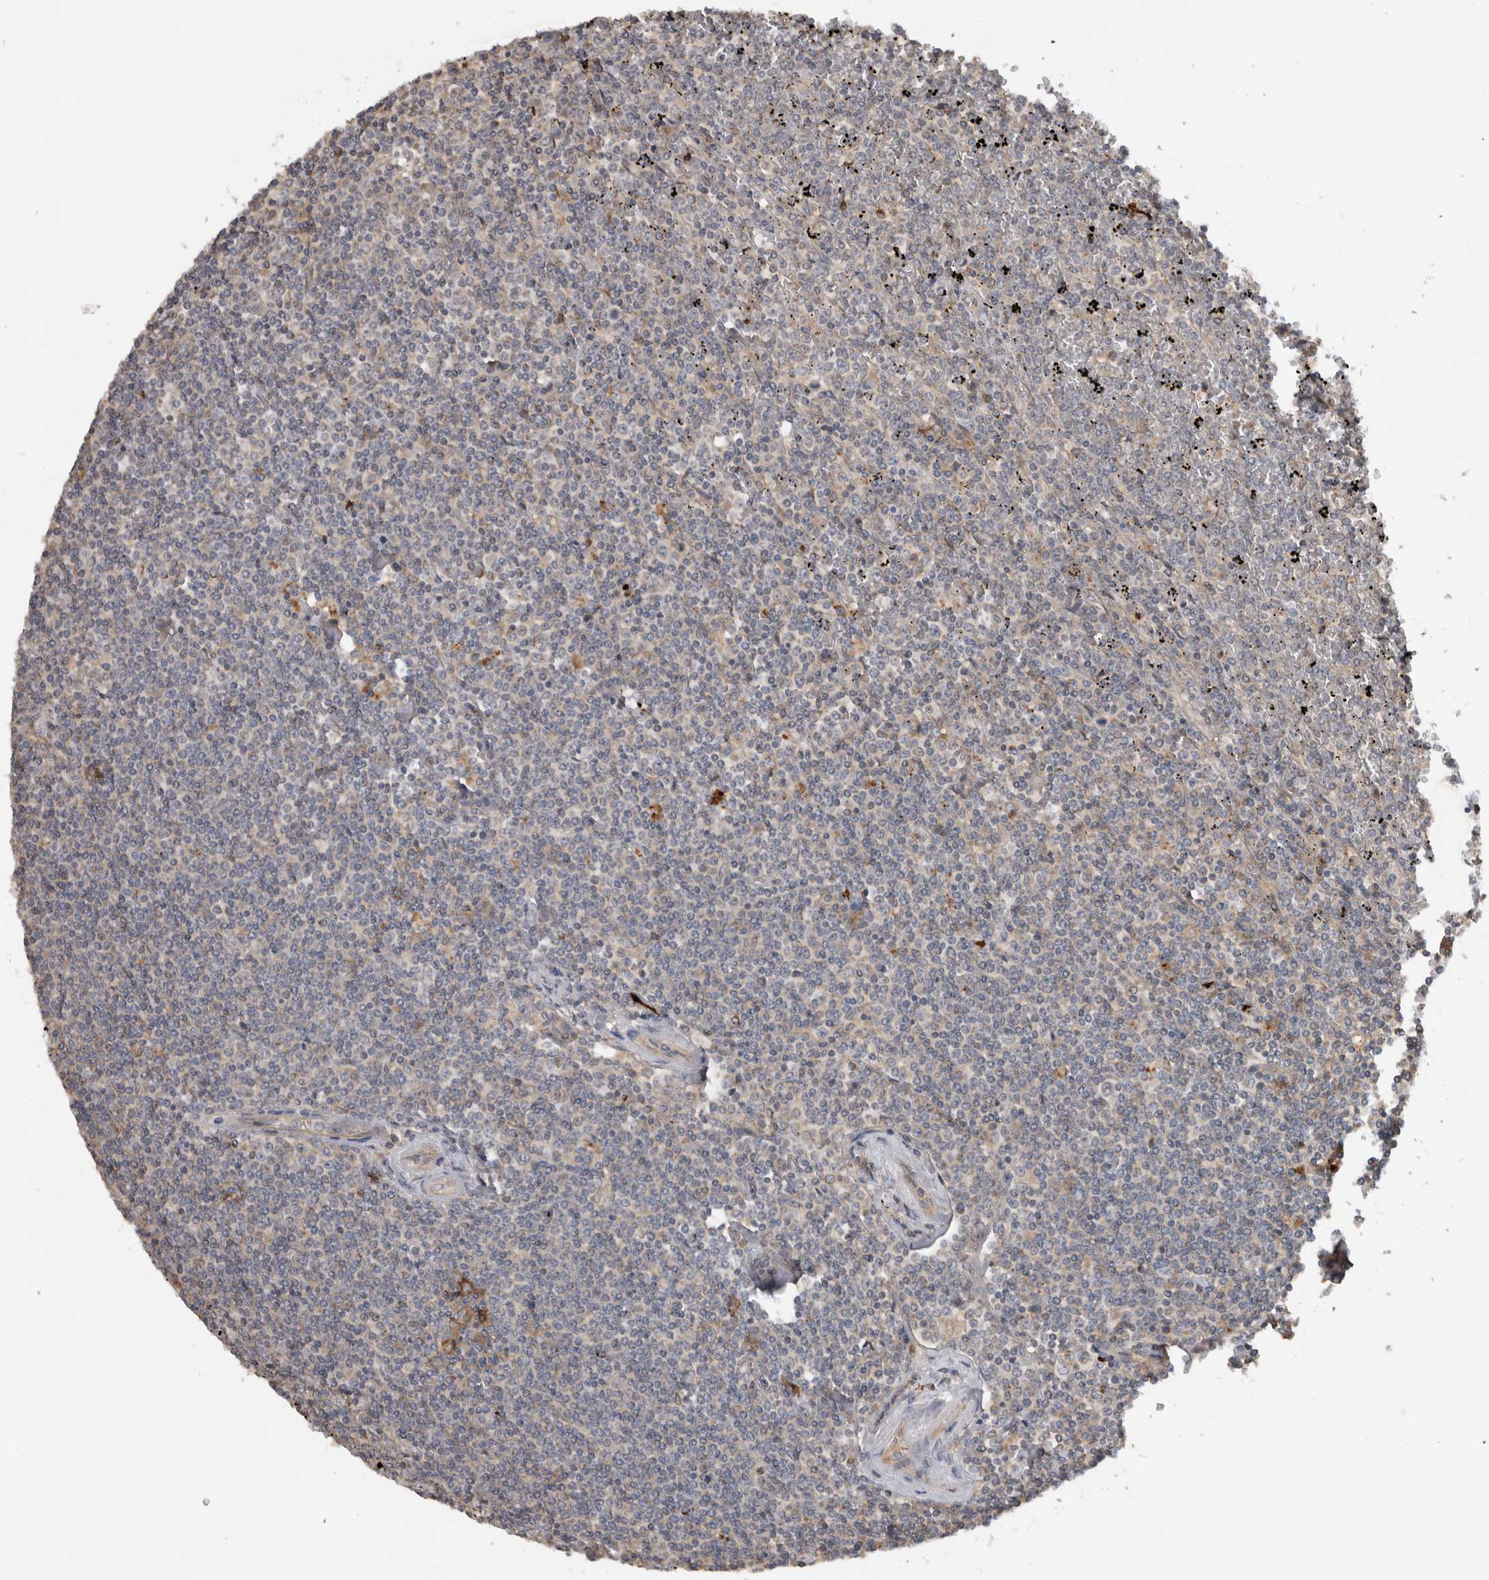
{"staining": {"intensity": "negative", "quantity": "none", "location": "none"}, "tissue": "lymphoma", "cell_type": "Tumor cells", "image_type": "cancer", "snomed": [{"axis": "morphology", "description": "Malignant lymphoma, non-Hodgkin's type, Low grade"}, {"axis": "topography", "description": "Spleen"}], "caption": "DAB (3,3'-diaminobenzidine) immunohistochemical staining of human lymphoma displays no significant staining in tumor cells.", "gene": "TARBP1", "patient": {"sex": "female", "age": 19}}